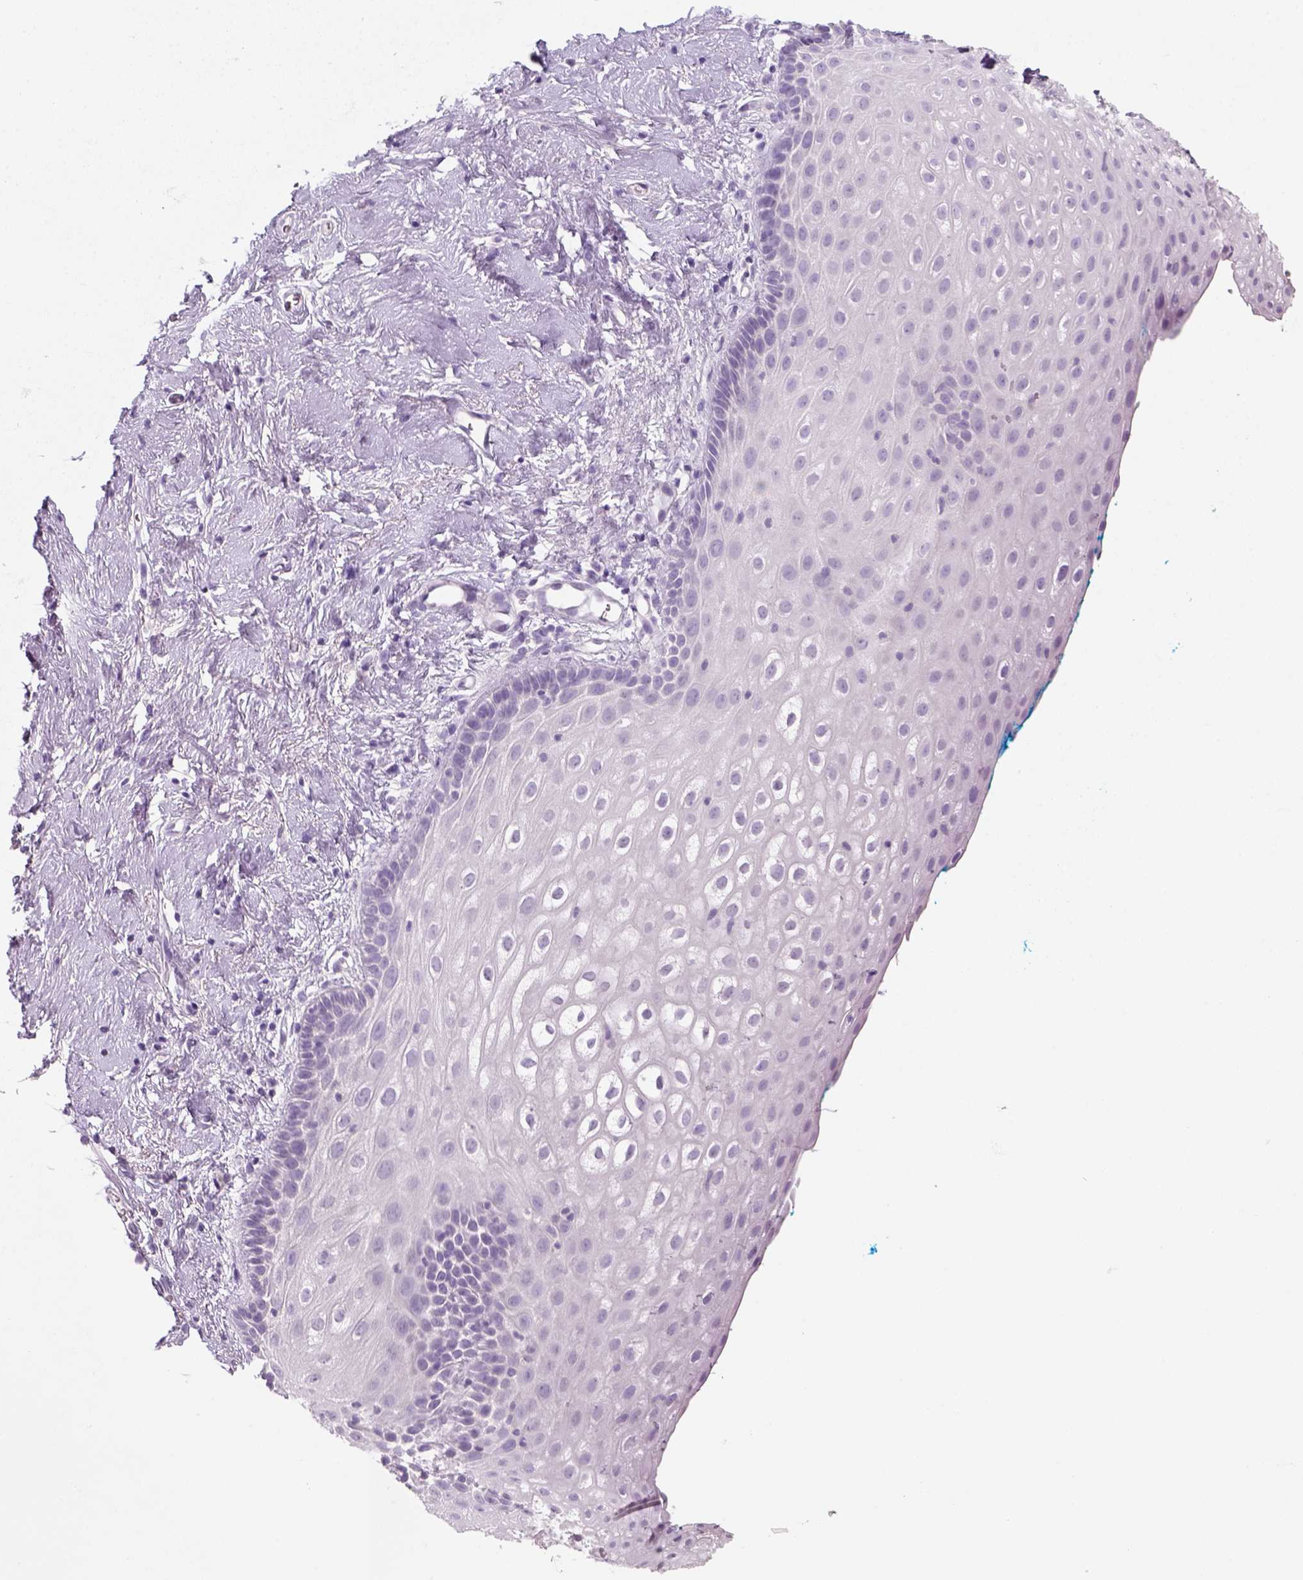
{"staining": {"intensity": "negative", "quantity": "none", "location": "none"}, "tissue": "vagina", "cell_type": "Squamous epithelial cells", "image_type": "normal", "snomed": [{"axis": "morphology", "description": "Normal tissue, NOS"}, {"axis": "morphology", "description": "Adenocarcinoma, NOS"}, {"axis": "topography", "description": "Rectum"}, {"axis": "topography", "description": "Vagina"}, {"axis": "topography", "description": "Peripheral nerve tissue"}], "caption": "This is an IHC histopathology image of benign human vagina. There is no expression in squamous epithelial cells.", "gene": "KRT25", "patient": {"sex": "female", "age": 71}}